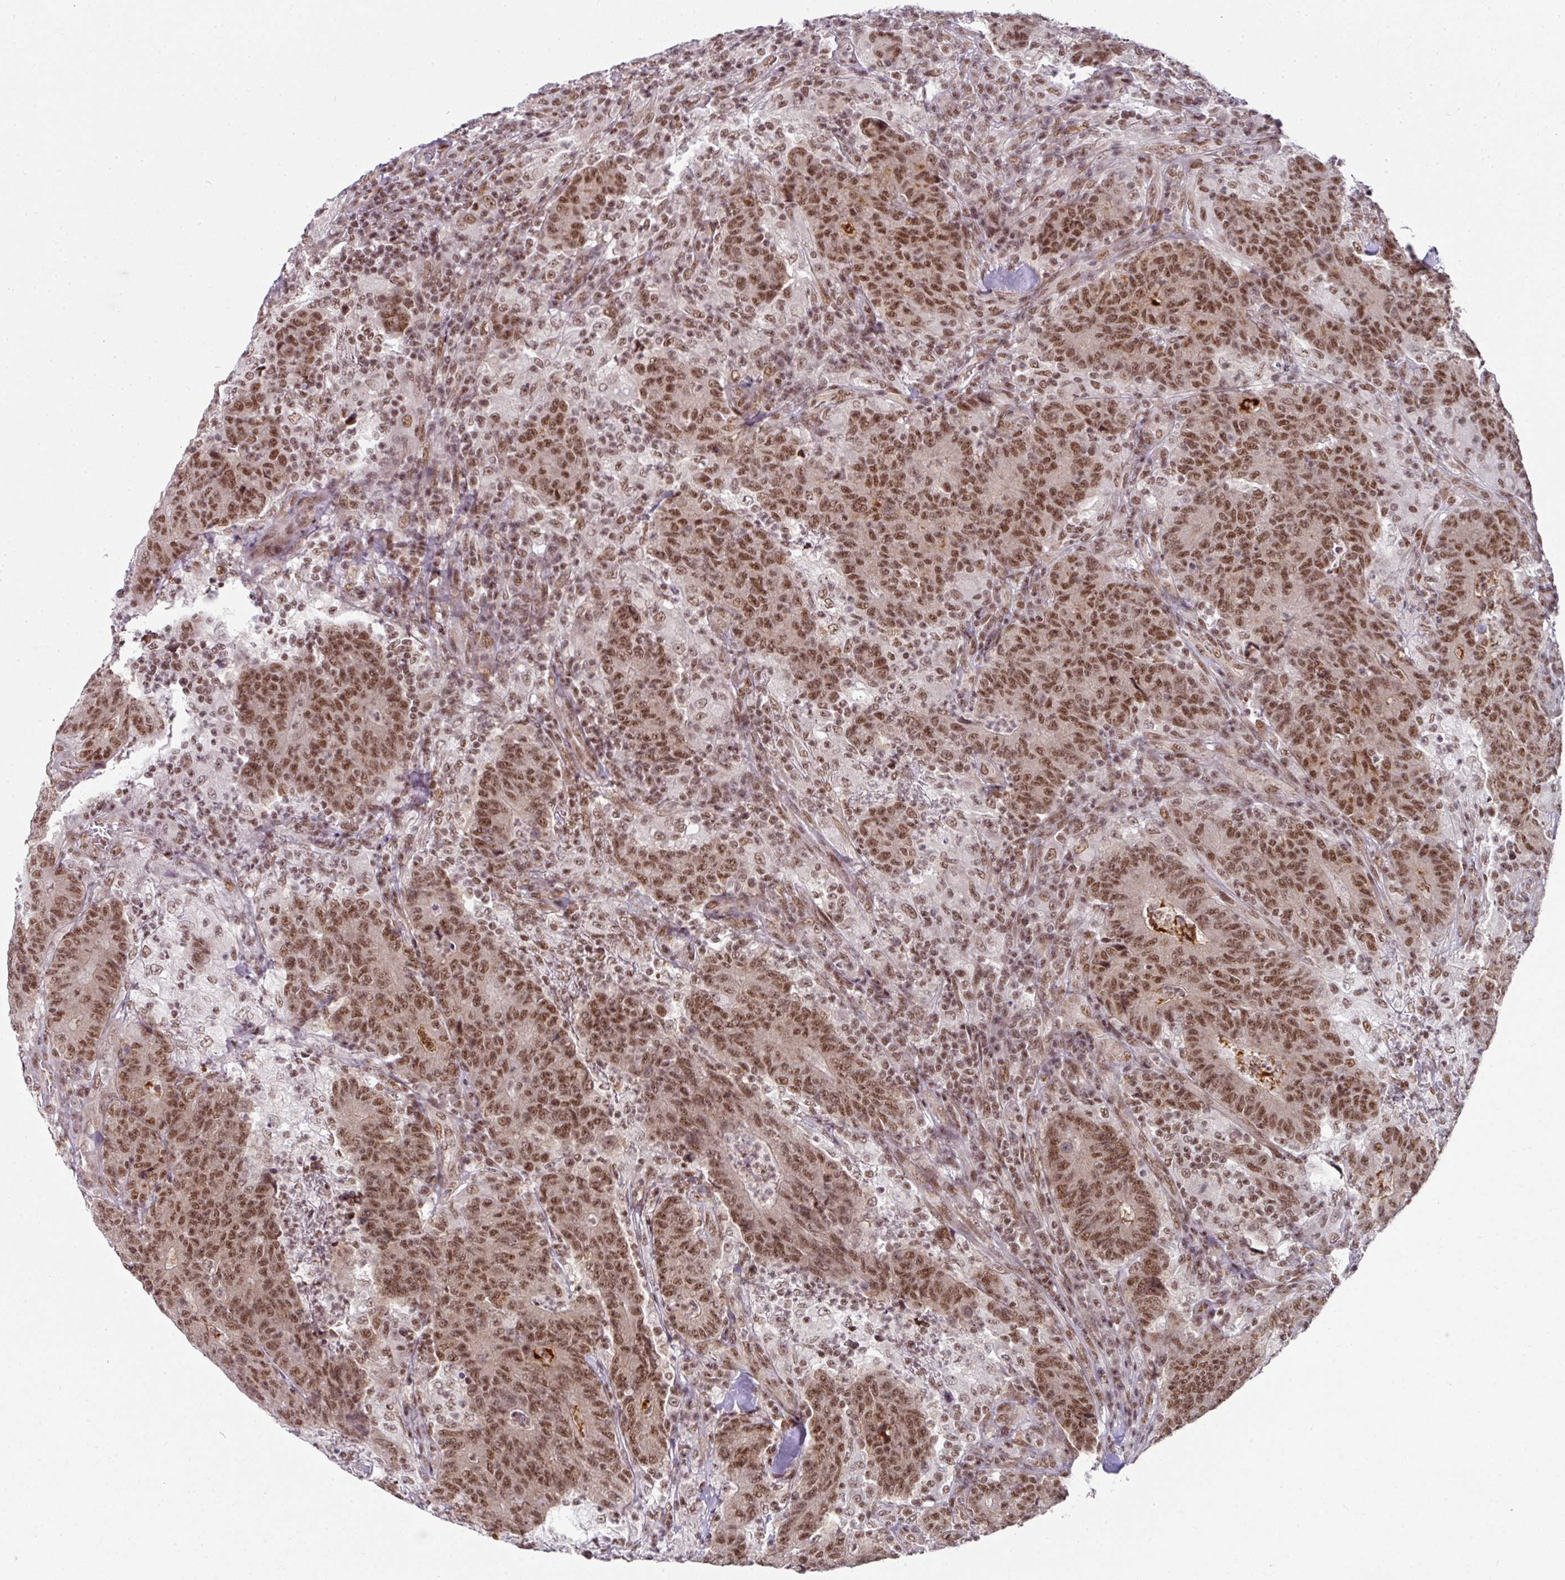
{"staining": {"intensity": "moderate", "quantity": ">75%", "location": "nuclear"}, "tissue": "colorectal cancer", "cell_type": "Tumor cells", "image_type": "cancer", "snomed": [{"axis": "morphology", "description": "Adenocarcinoma, NOS"}, {"axis": "topography", "description": "Colon"}], "caption": "Colorectal cancer (adenocarcinoma) stained for a protein displays moderate nuclear positivity in tumor cells.", "gene": "NFYA", "patient": {"sex": "female", "age": 75}}